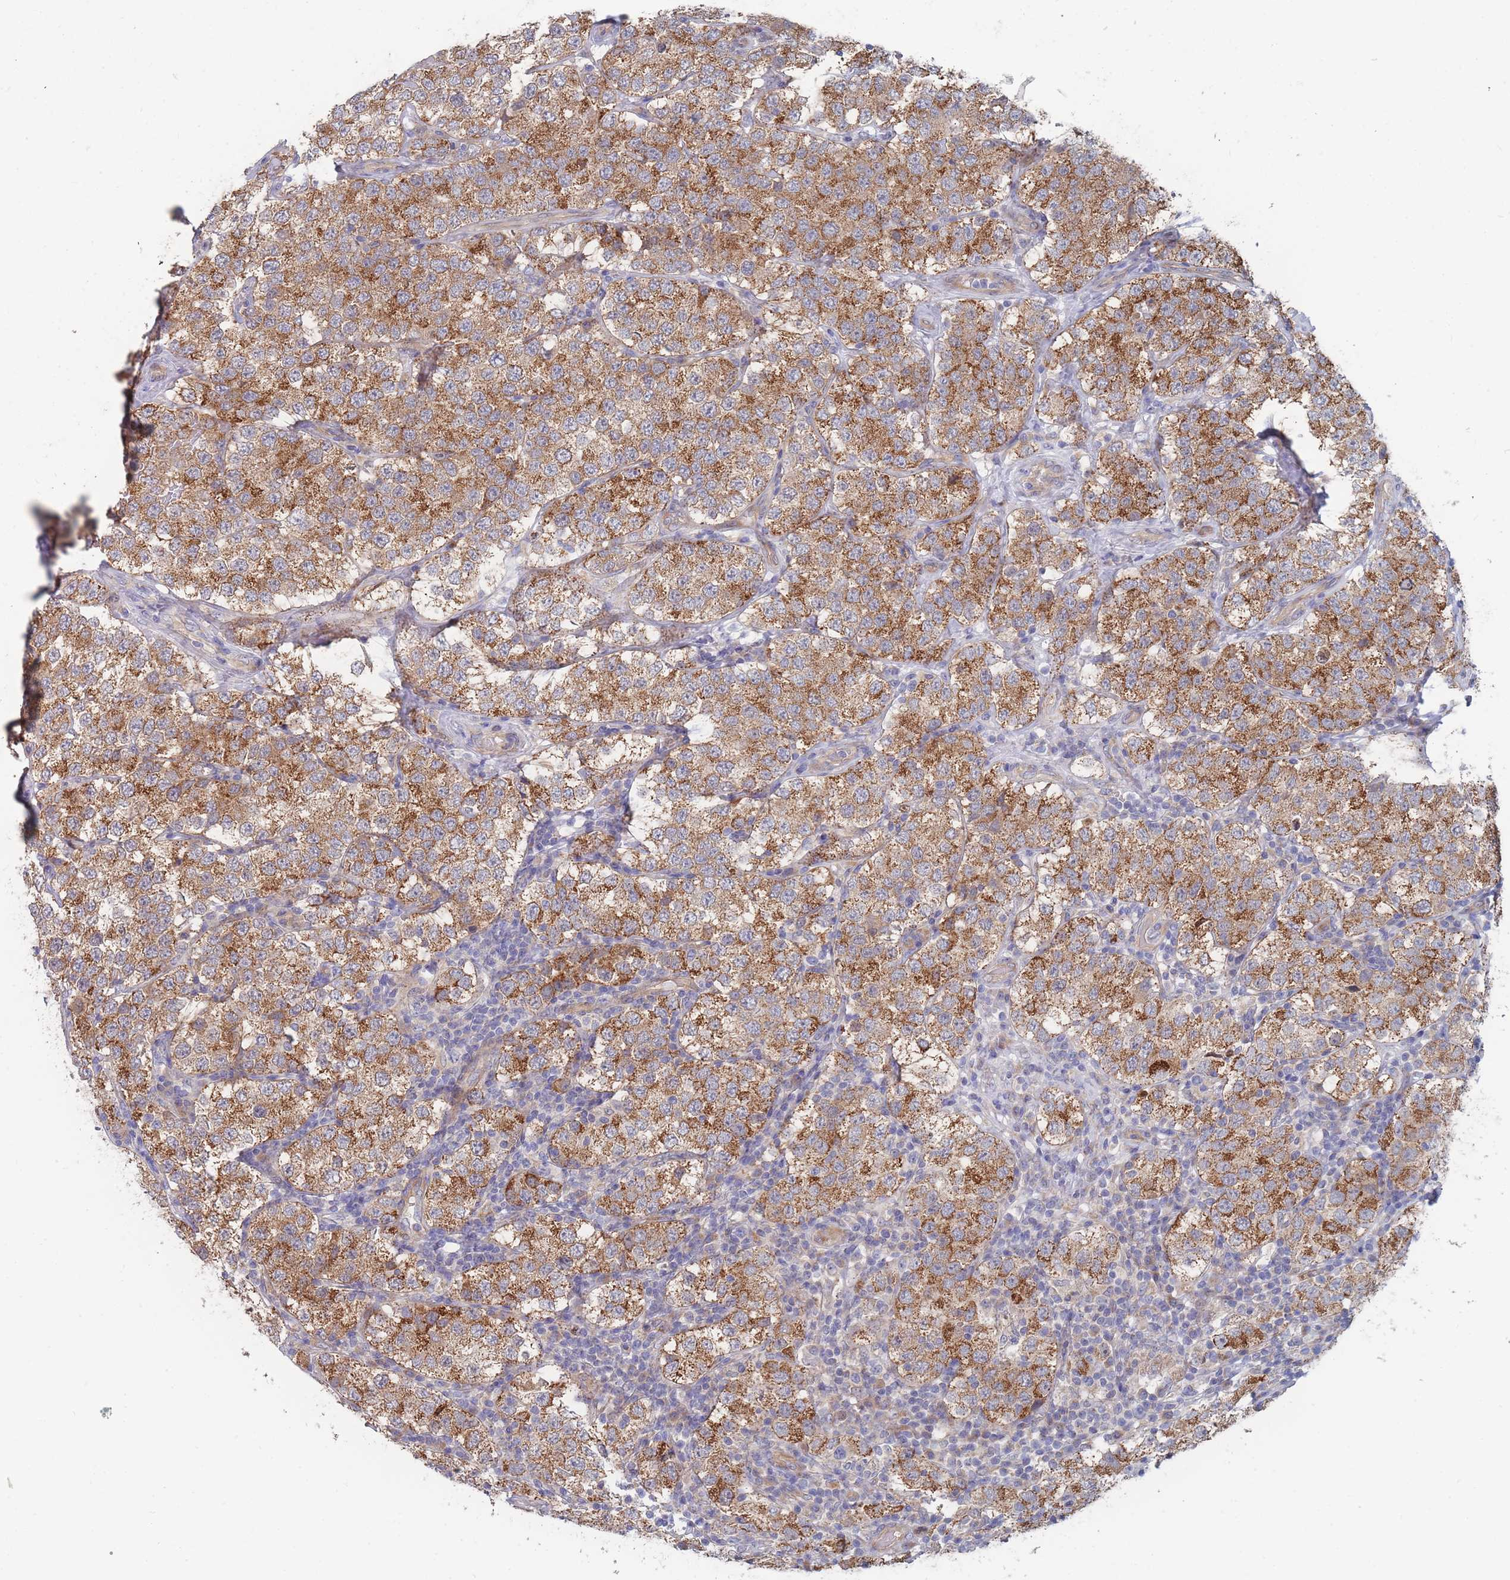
{"staining": {"intensity": "moderate", "quantity": ">75%", "location": "cytoplasmic/membranous"}, "tissue": "testis cancer", "cell_type": "Tumor cells", "image_type": "cancer", "snomed": [{"axis": "morphology", "description": "Seminoma, NOS"}, {"axis": "topography", "description": "Testis"}], "caption": "About >75% of tumor cells in seminoma (testis) display moderate cytoplasmic/membranous protein staining as visualized by brown immunohistochemical staining.", "gene": "NUB1", "patient": {"sex": "male", "age": 34}}